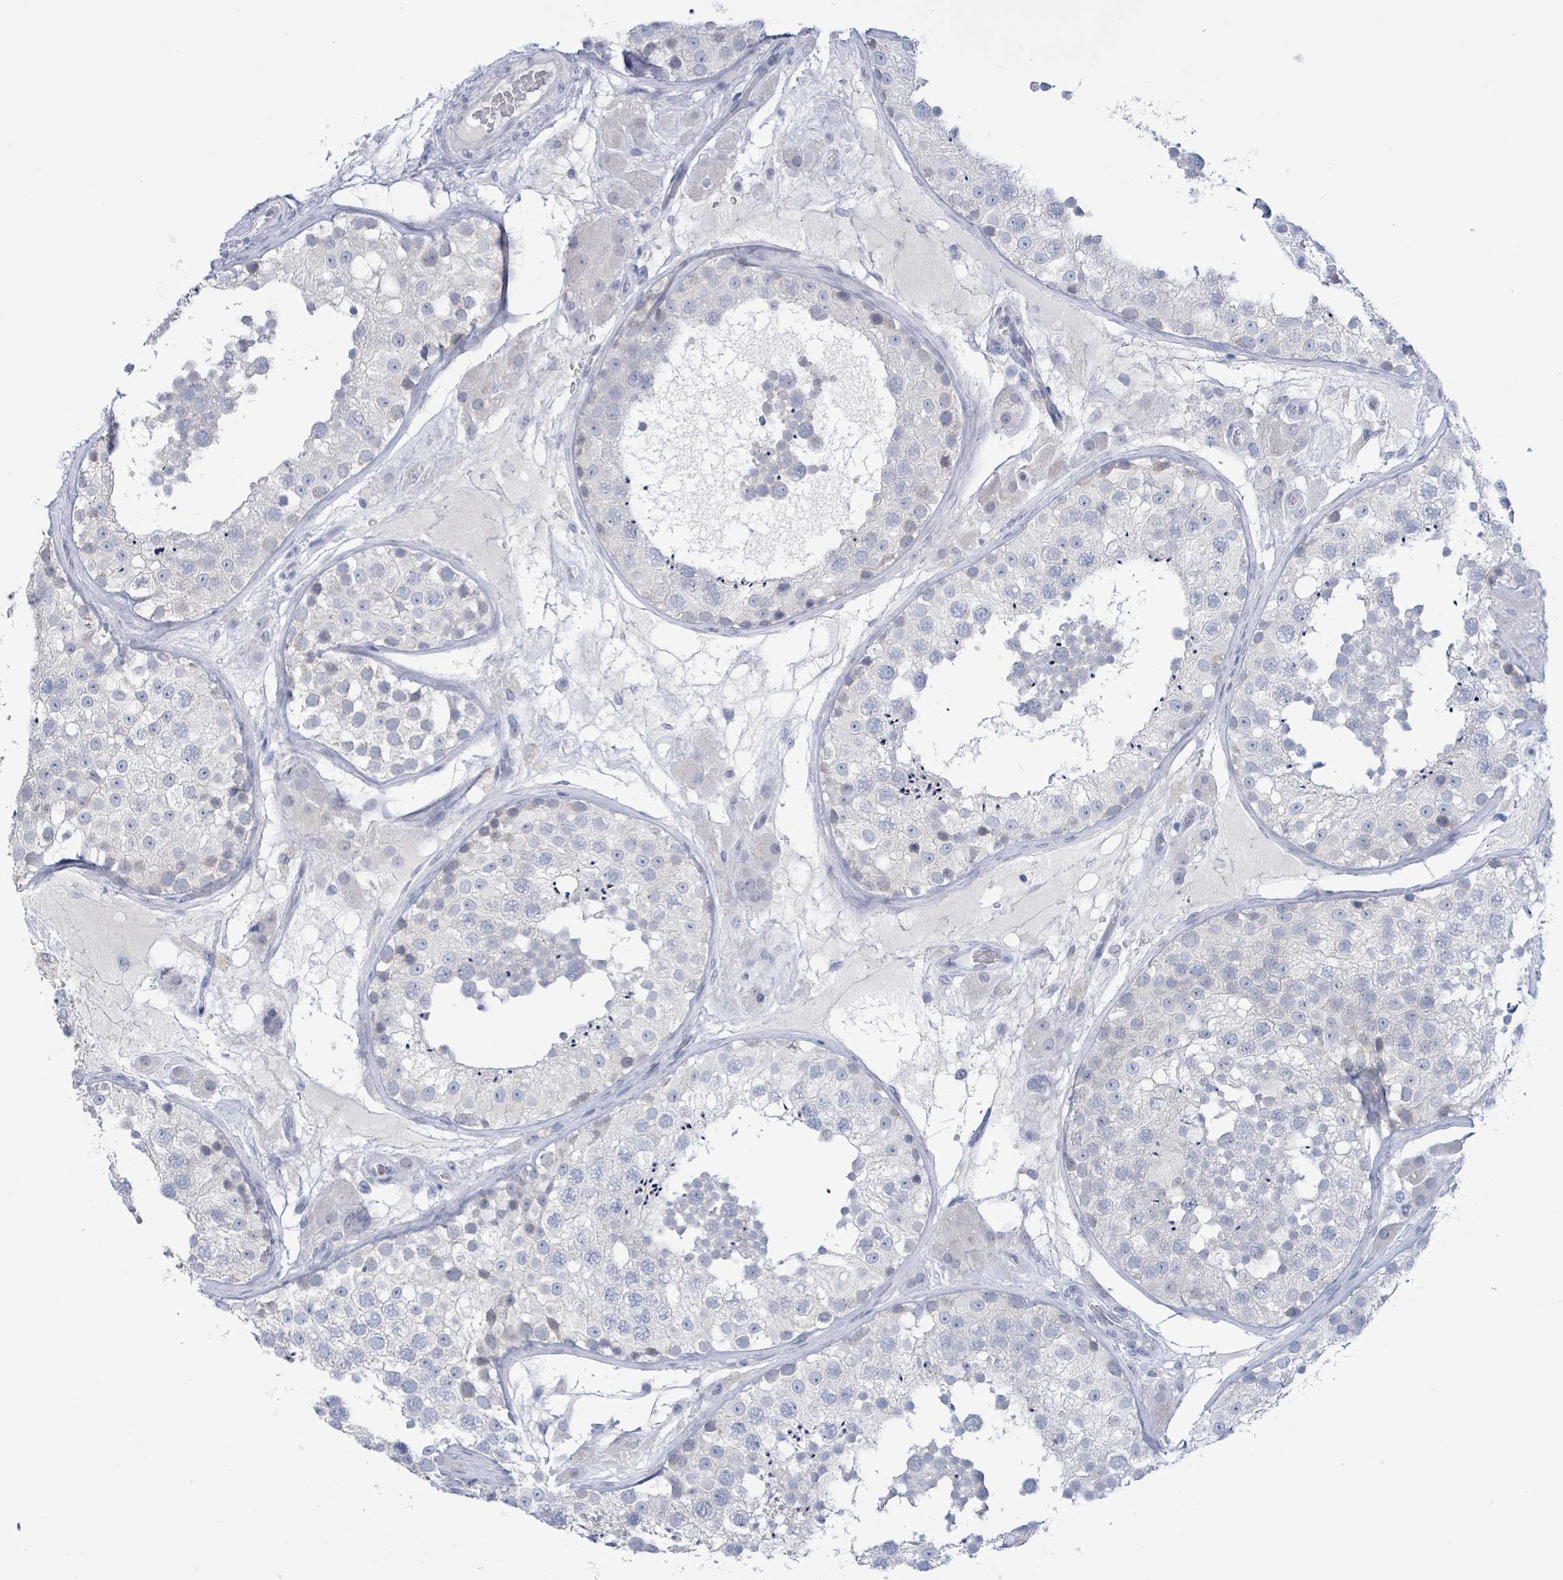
{"staining": {"intensity": "negative", "quantity": "none", "location": "none"}, "tissue": "testis", "cell_type": "Cells in seminiferous ducts", "image_type": "normal", "snomed": [{"axis": "morphology", "description": "Normal tissue, NOS"}, {"axis": "topography", "description": "Testis"}], "caption": "Unremarkable testis was stained to show a protein in brown. There is no significant expression in cells in seminiferous ducts.", "gene": "LCLAT1", "patient": {"sex": "male", "age": 26}}